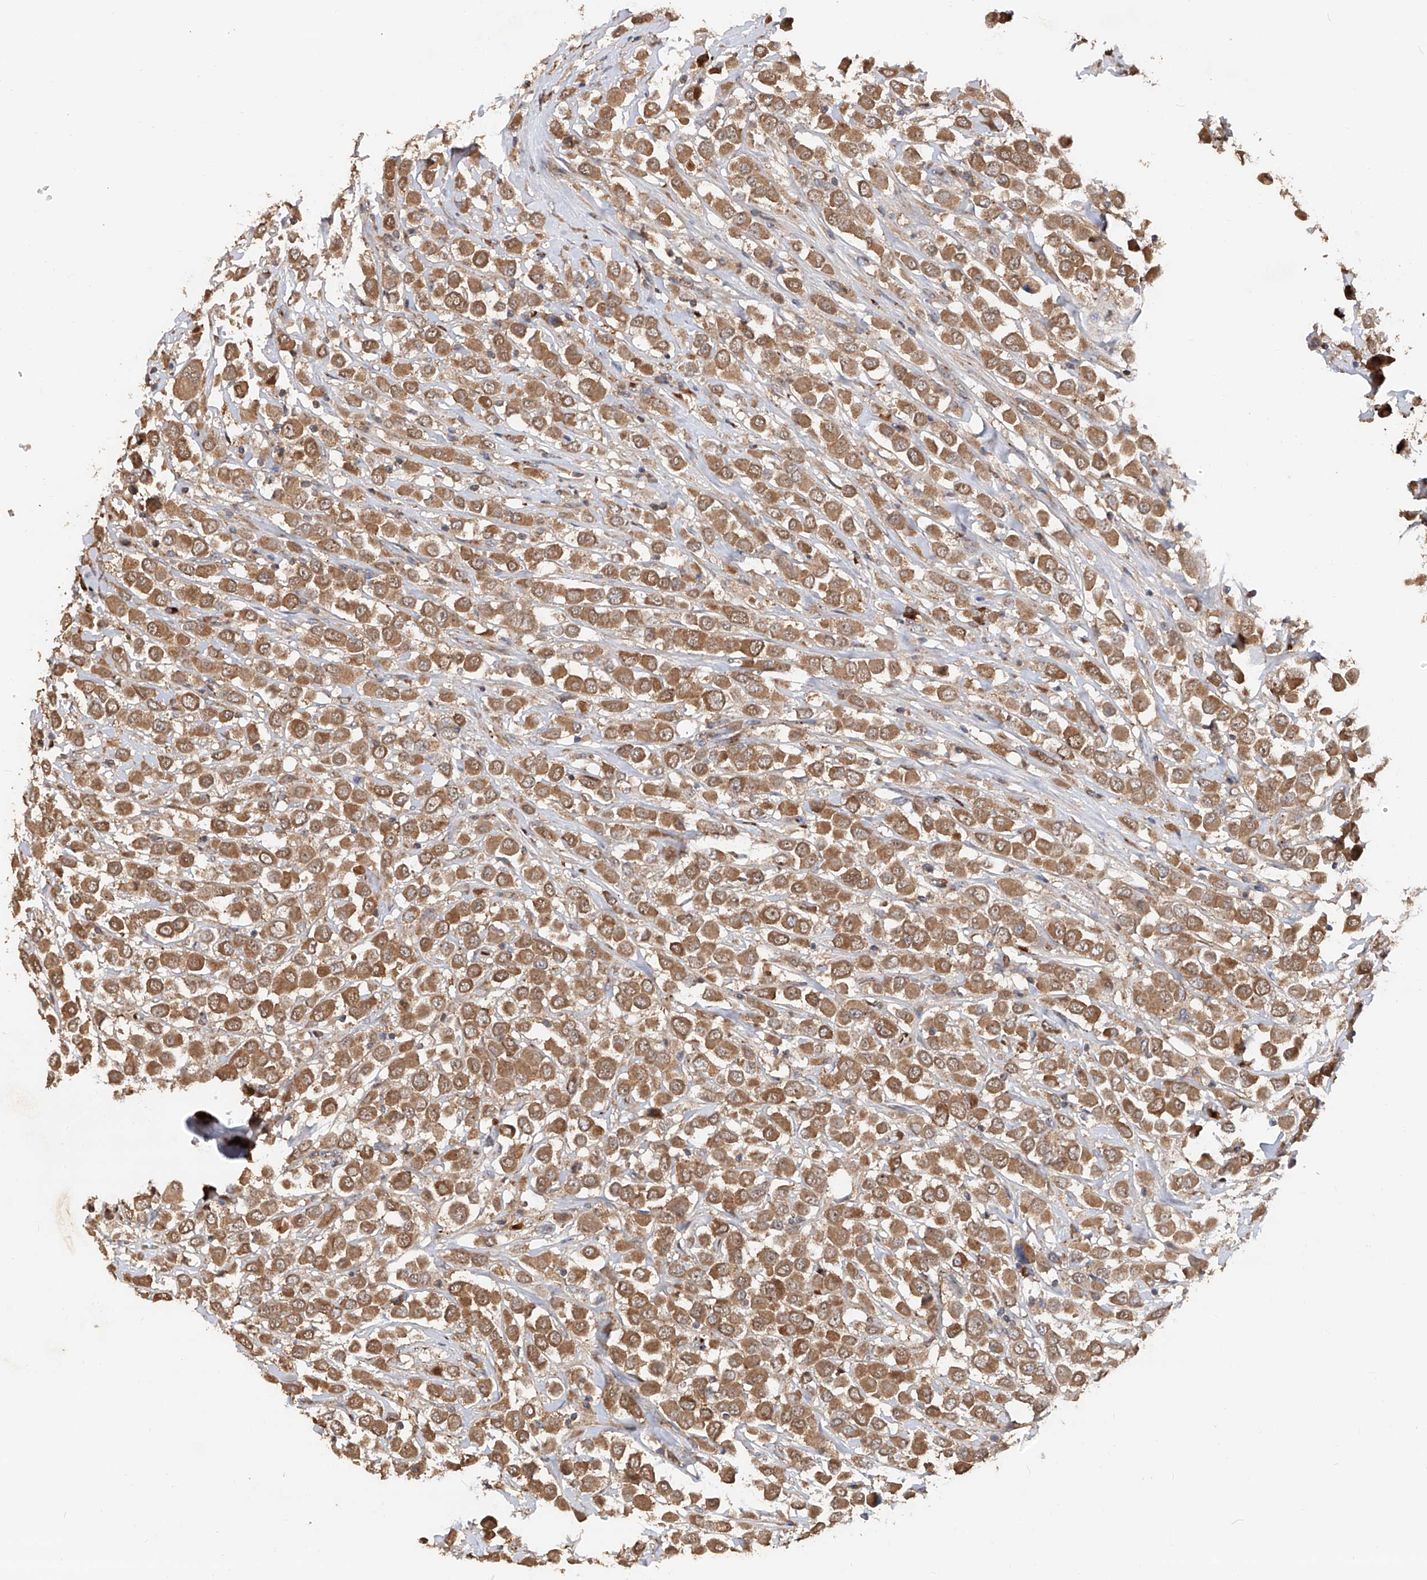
{"staining": {"intensity": "moderate", "quantity": ">75%", "location": "cytoplasmic/membranous"}, "tissue": "breast cancer", "cell_type": "Tumor cells", "image_type": "cancer", "snomed": [{"axis": "morphology", "description": "Duct carcinoma"}, {"axis": "topography", "description": "Breast"}], "caption": "An image of breast cancer stained for a protein exhibits moderate cytoplasmic/membranous brown staining in tumor cells.", "gene": "EDN1", "patient": {"sex": "female", "age": 61}}